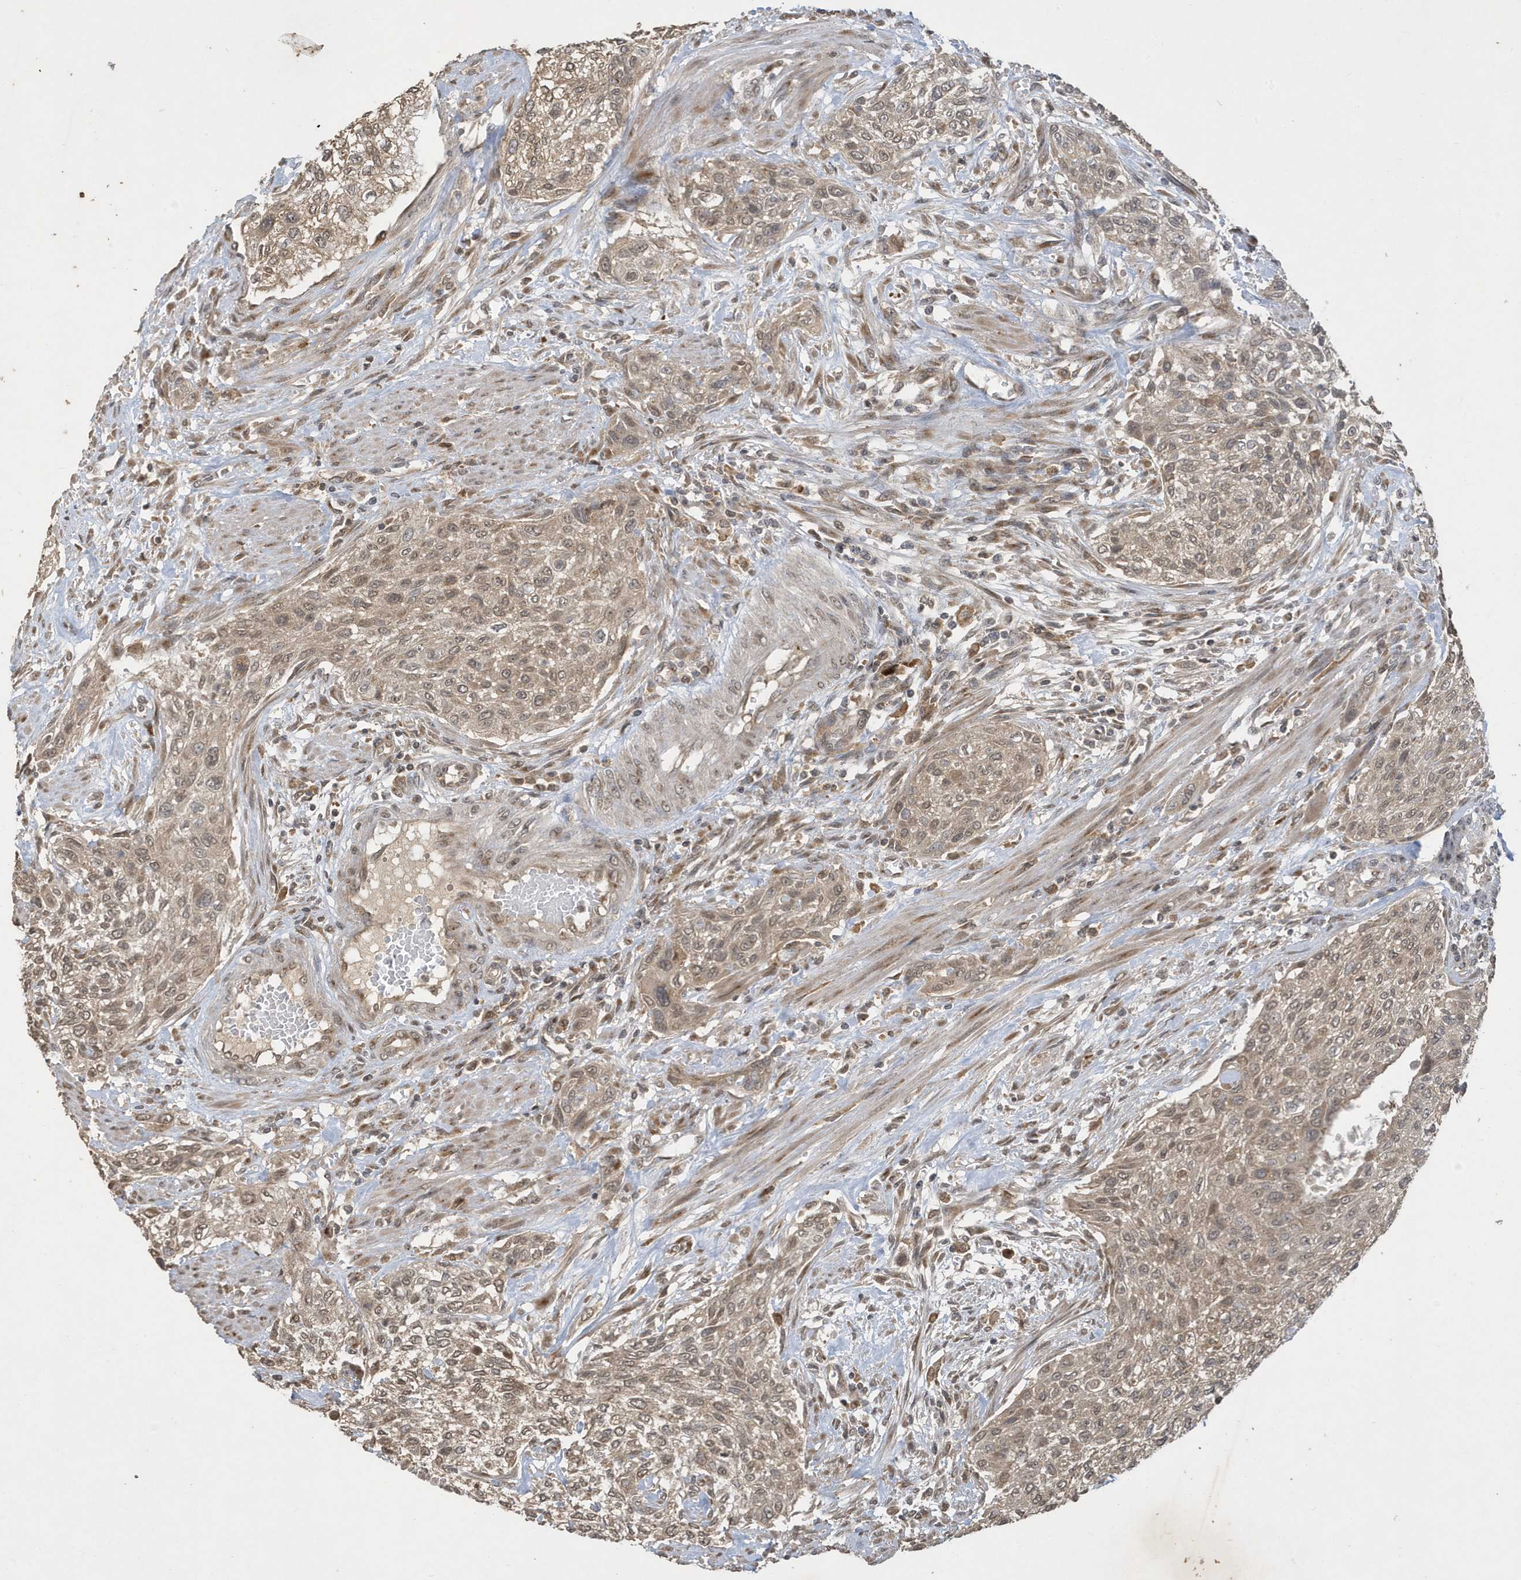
{"staining": {"intensity": "weak", "quantity": ">75%", "location": "cytoplasmic/membranous,nuclear"}, "tissue": "urothelial cancer", "cell_type": "Tumor cells", "image_type": "cancer", "snomed": [{"axis": "morphology", "description": "Urothelial carcinoma, High grade"}, {"axis": "topography", "description": "Urinary bladder"}], "caption": "Brown immunohistochemical staining in urothelial cancer shows weak cytoplasmic/membranous and nuclear staining in about >75% of tumor cells. (IHC, brightfield microscopy, high magnification).", "gene": "STX10", "patient": {"sex": "male", "age": 35}}